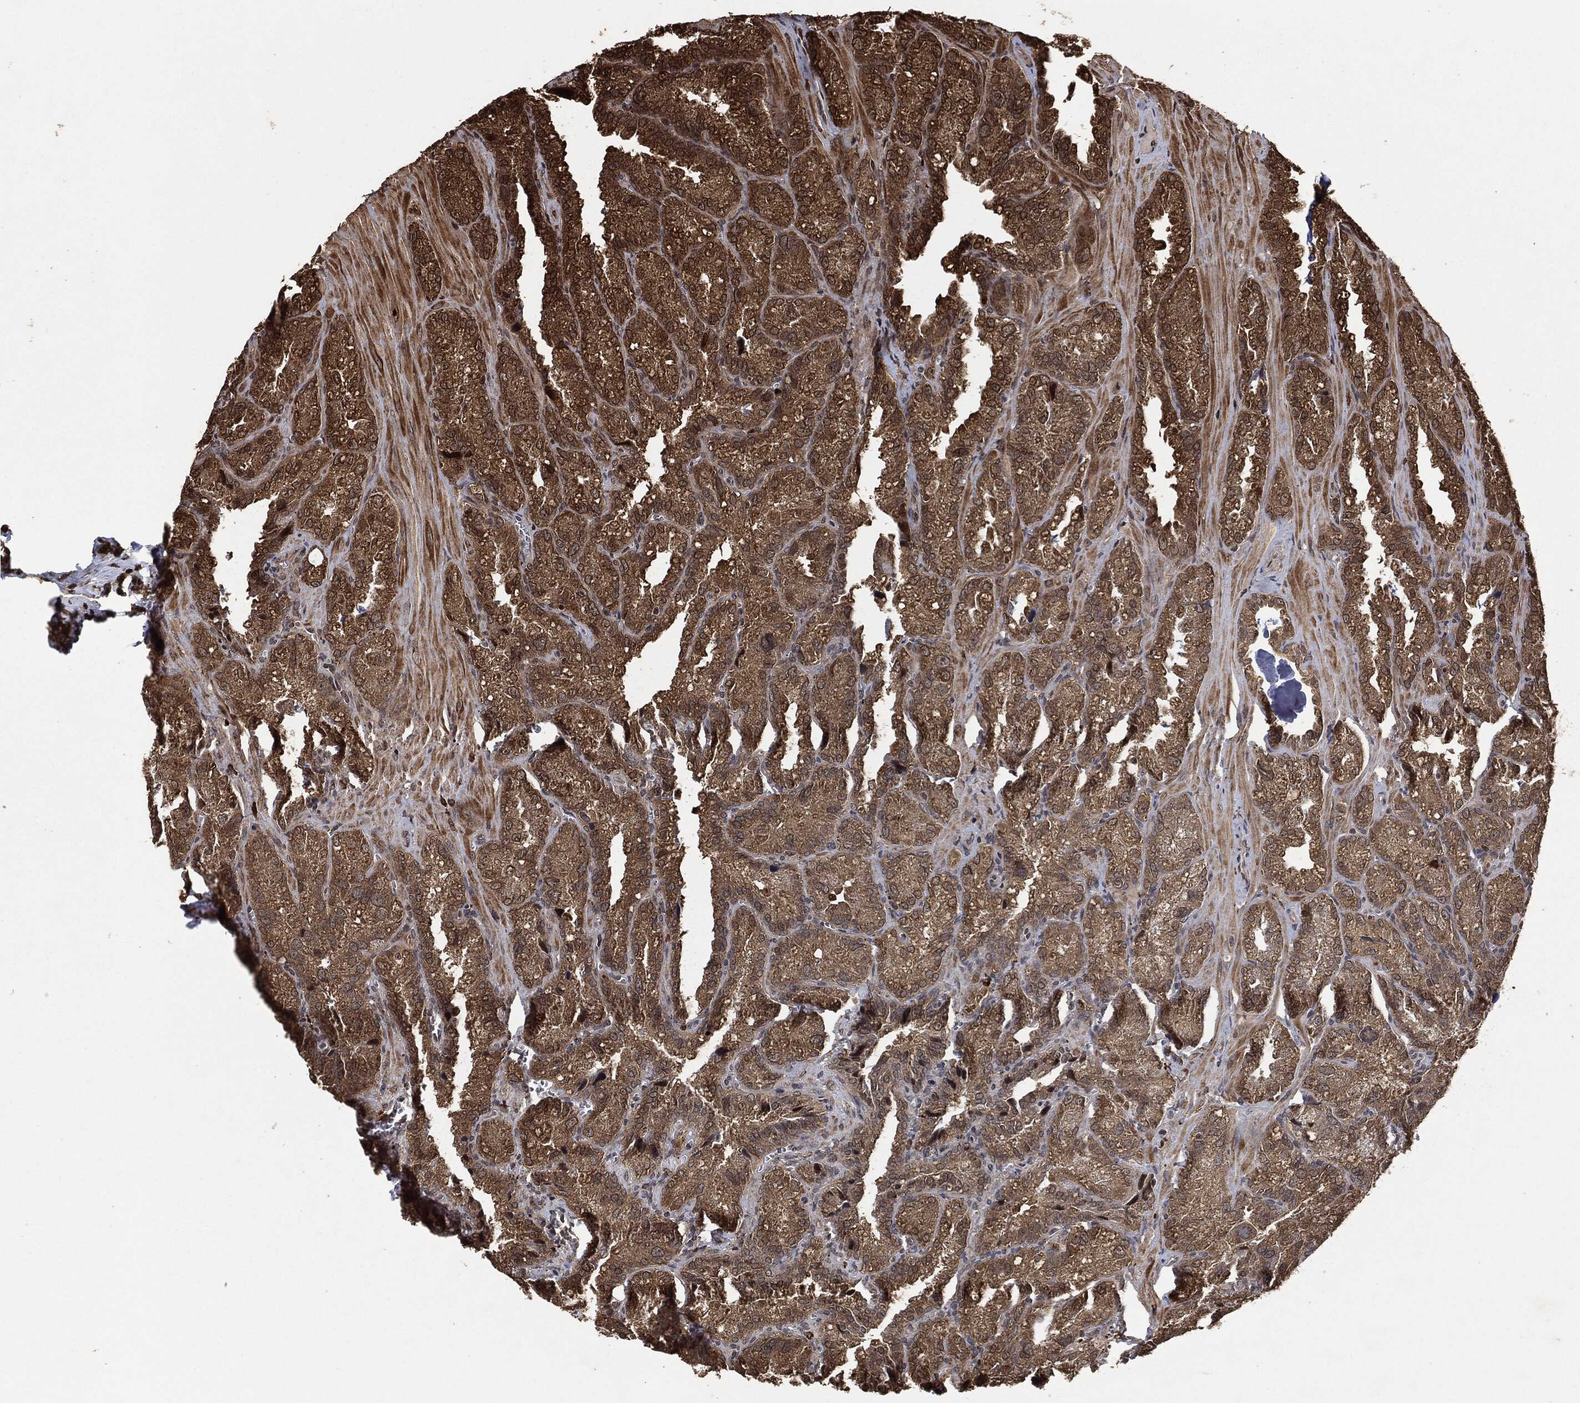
{"staining": {"intensity": "moderate", "quantity": "25%-75%", "location": "cytoplasmic/membranous"}, "tissue": "seminal vesicle", "cell_type": "Glandular cells", "image_type": "normal", "snomed": [{"axis": "morphology", "description": "Normal tissue, NOS"}, {"axis": "topography", "description": "Seminal veicle"}], "caption": "Protein expression analysis of unremarkable seminal vesicle reveals moderate cytoplasmic/membranous staining in approximately 25%-75% of glandular cells. (IHC, brightfield microscopy, high magnification).", "gene": "PDK1", "patient": {"sex": "male", "age": 57}}